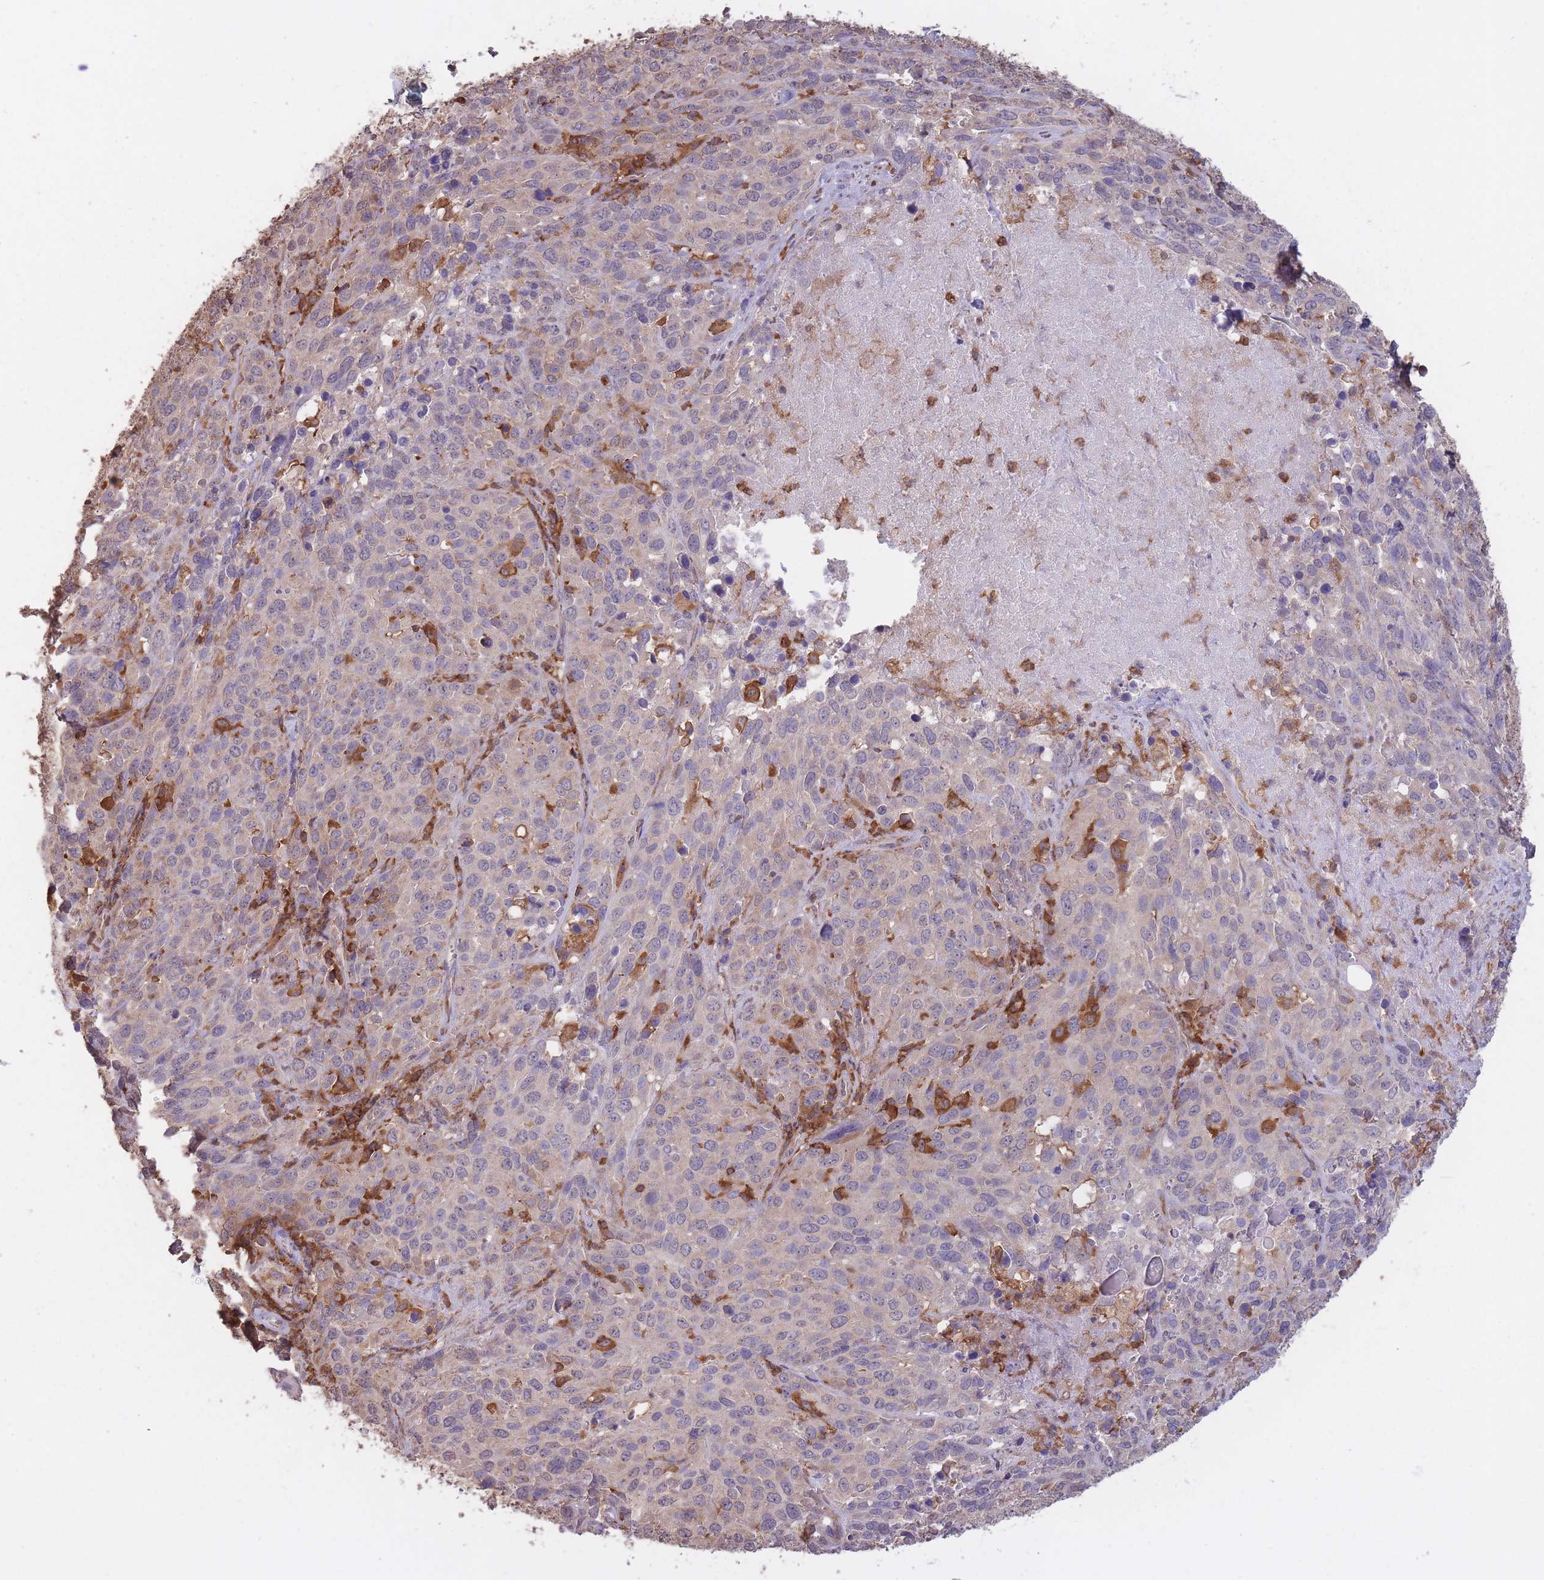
{"staining": {"intensity": "negative", "quantity": "none", "location": "none"}, "tissue": "cervical cancer", "cell_type": "Tumor cells", "image_type": "cancer", "snomed": [{"axis": "morphology", "description": "Squamous cell carcinoma, NOS"}, {"axis": "topography", "description": "Cervix"}], "caption": "Immunohistochemistry image of human cervical squamous cell carcinoma stained for a protein (brown), which shows no staining in tumor cells.", "gene": "GMIP", "patient": {"sex": "female", "age": 51}}